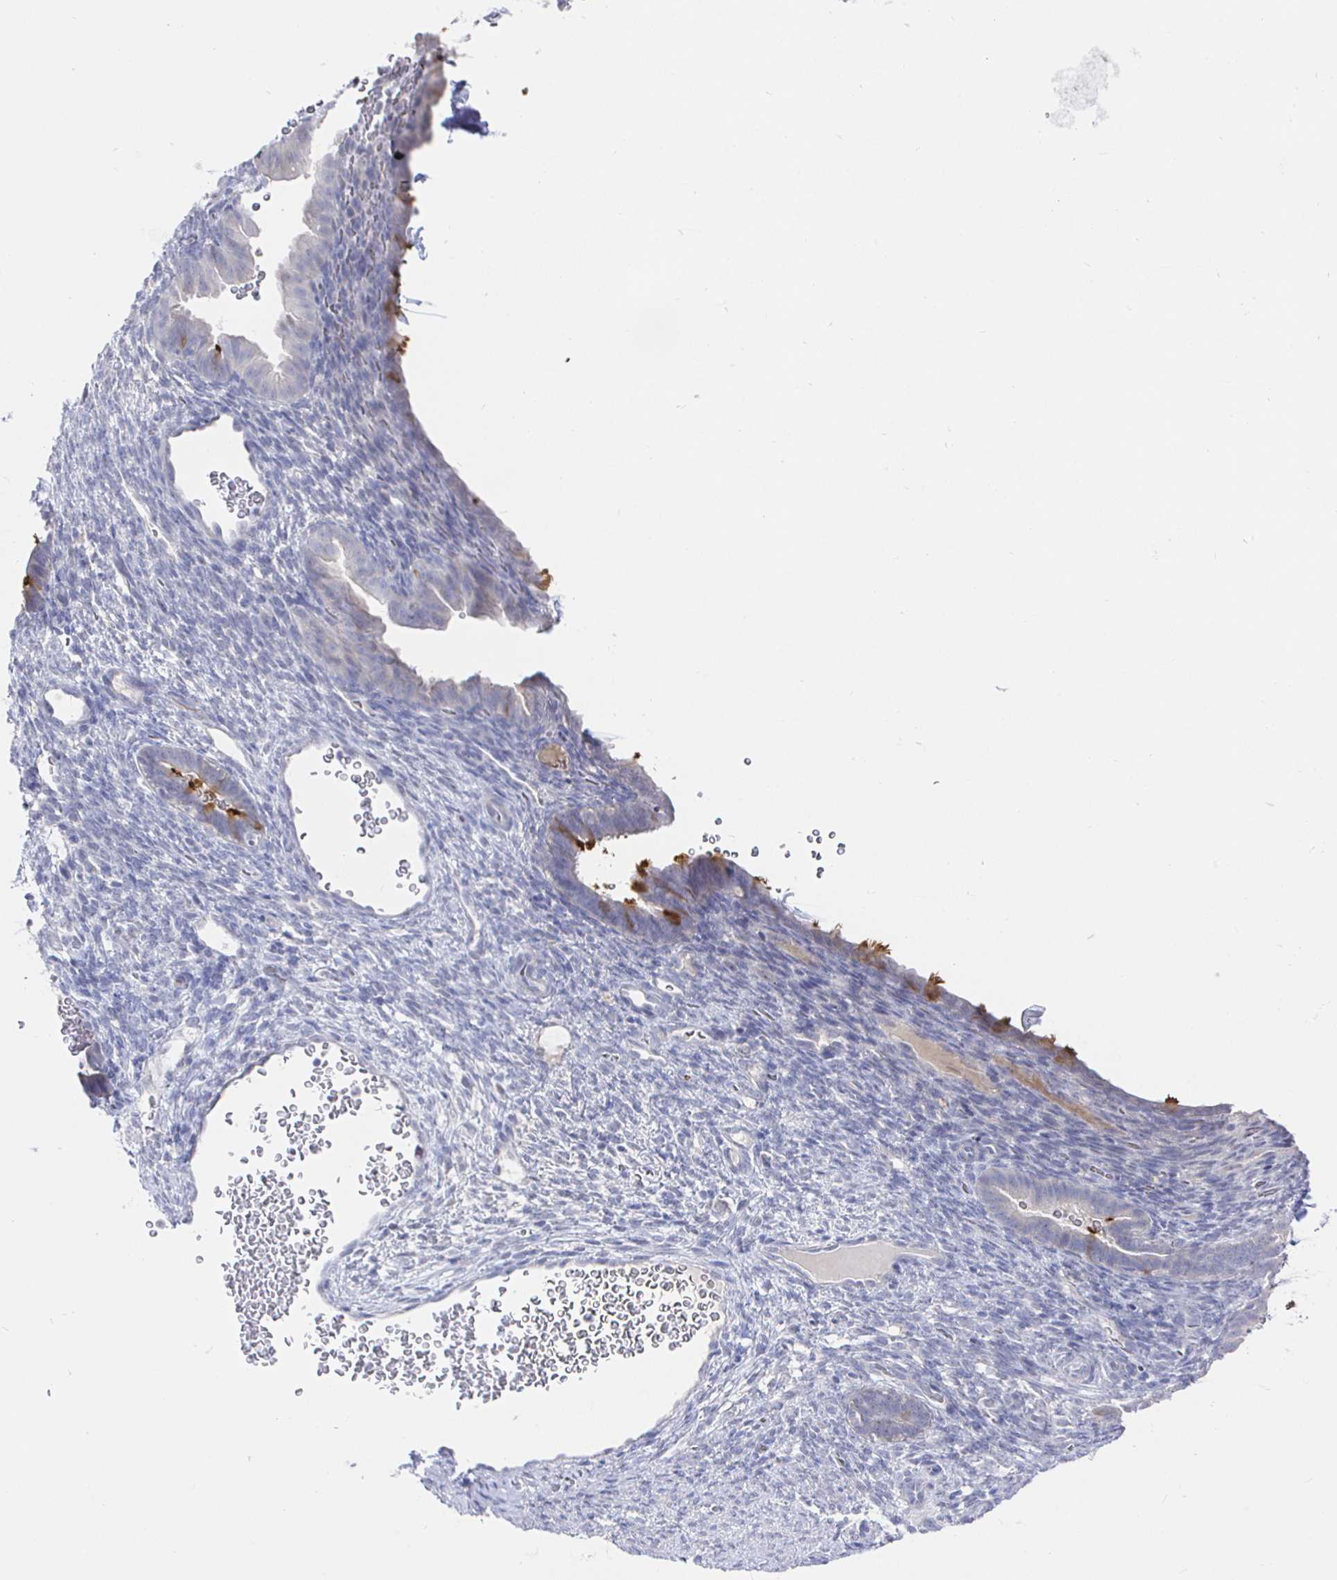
{"staining": {"intensity": "negative", "quantity": "none", "location": "none"}, "tissue": "endometrium", "cell_type": "Cells in endometrial stroma", "image_type": "normal", "snomed": [{"axis": "morphology", "description": "Normal tissue, NOS"}, {"axis": "topography", "description": "Endometrium"}], "caption": "Immunohistochemistry photomicrograph of unremarkable endometrium stained for a protein (brown), which displays no expression in cells in endometrial stroma. (DAB (3,3'-diaminobenzidine) IHC with hematoxylin counter stain).", "gene": "LRRC23", "patient": {"sex": "female", "age": 34}}